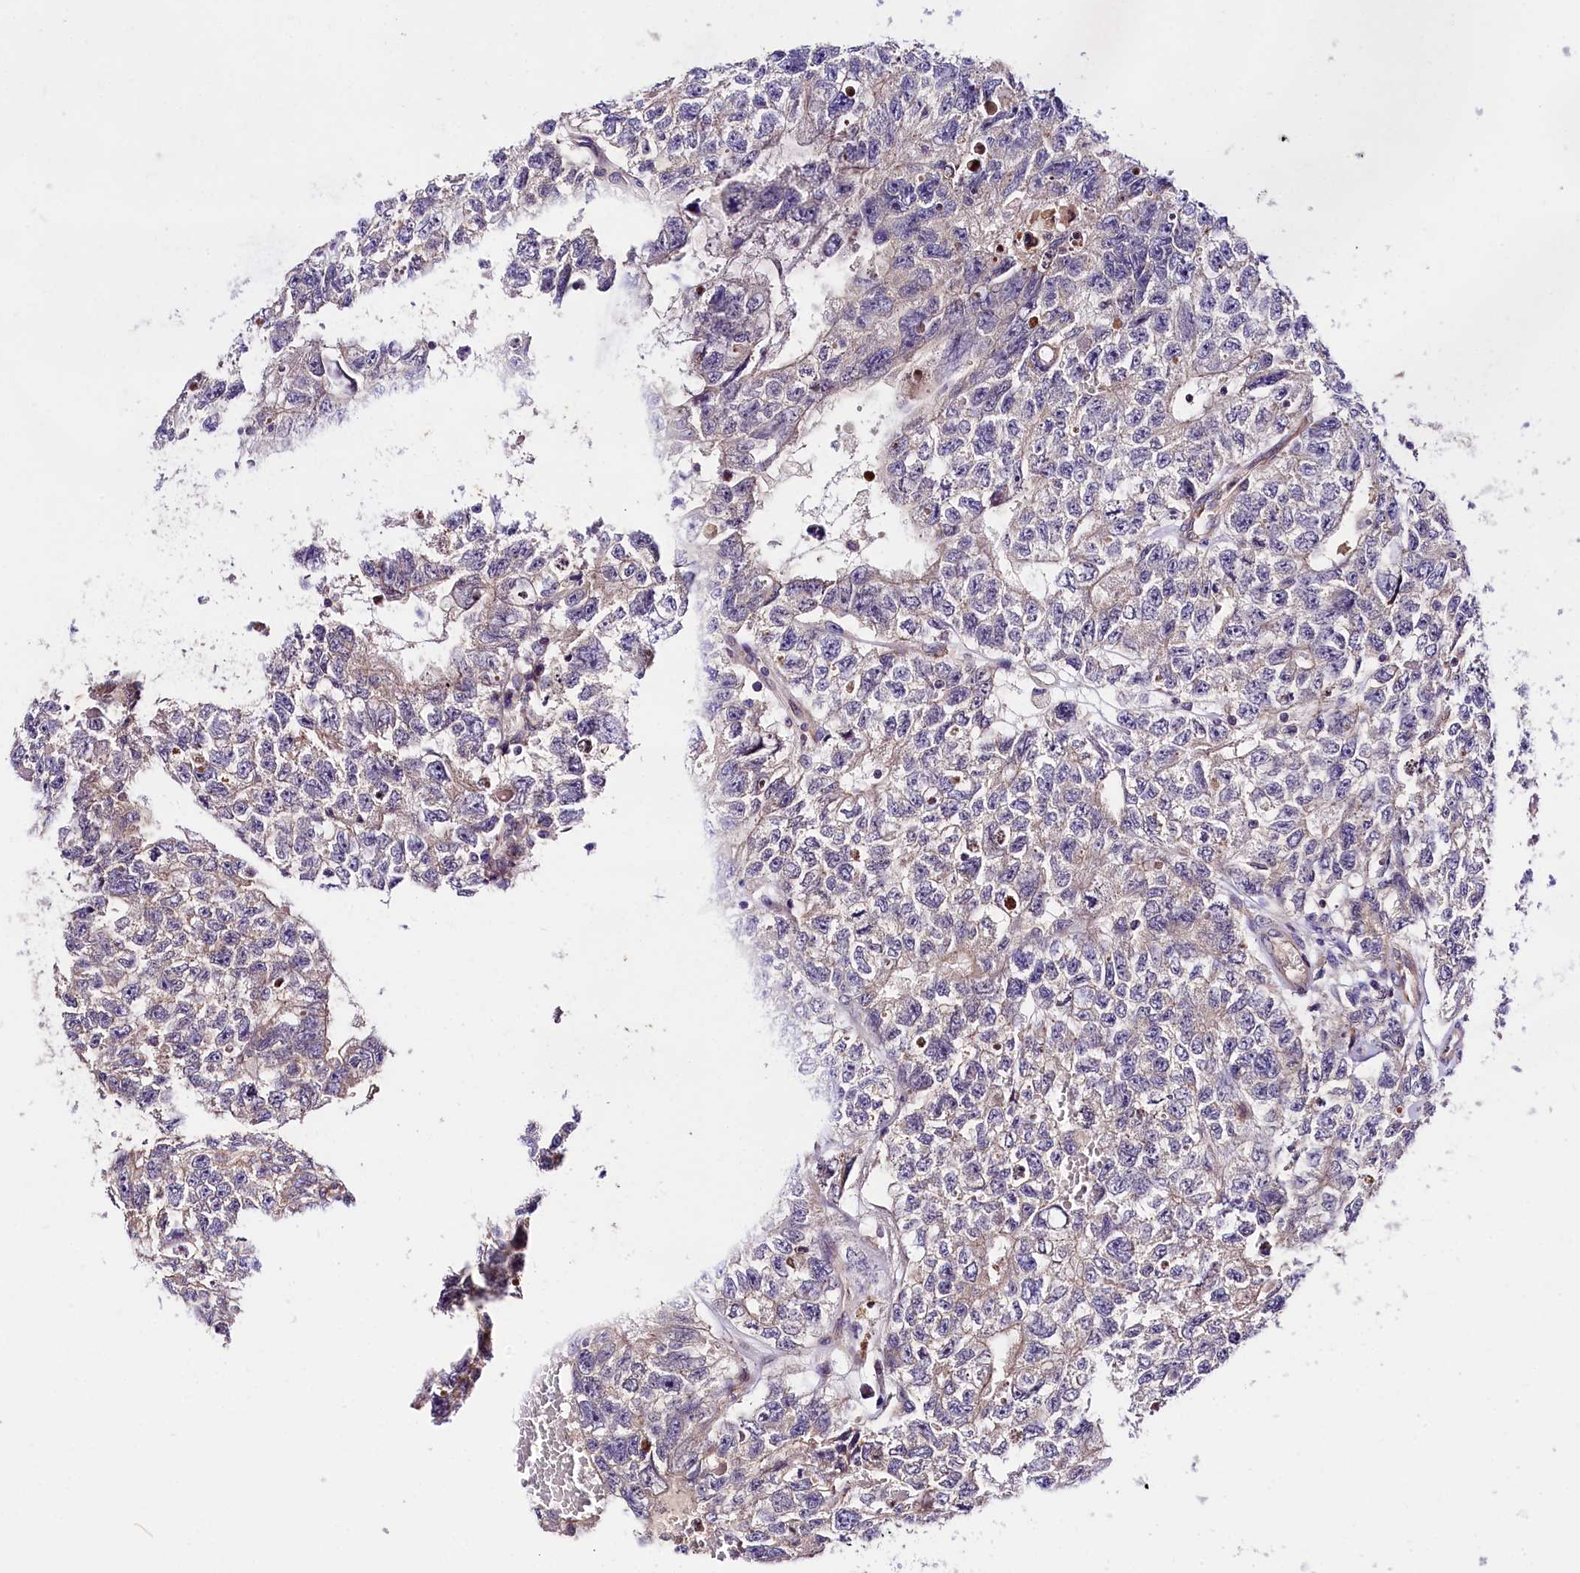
{"staining": {"intensity": "weak", "quantity": "<25%", "location": "cytoplasmic/membranous"}, "tissue": "testis cancer", "cell_type": "Tumor cells", "image_type": "cancer", "snomed": [{"axis": "morphology", "description": "Carcinoma, Embryonal, NOS"}, {"axis": "topography", "description": "Testis"}], "caption": "Immunohistochemistry of human embryonal carcinoma (testis) displays no expression in tumor cells.", "gene": "ARMC6", "patient": {"sex": "male", "age": 26}}